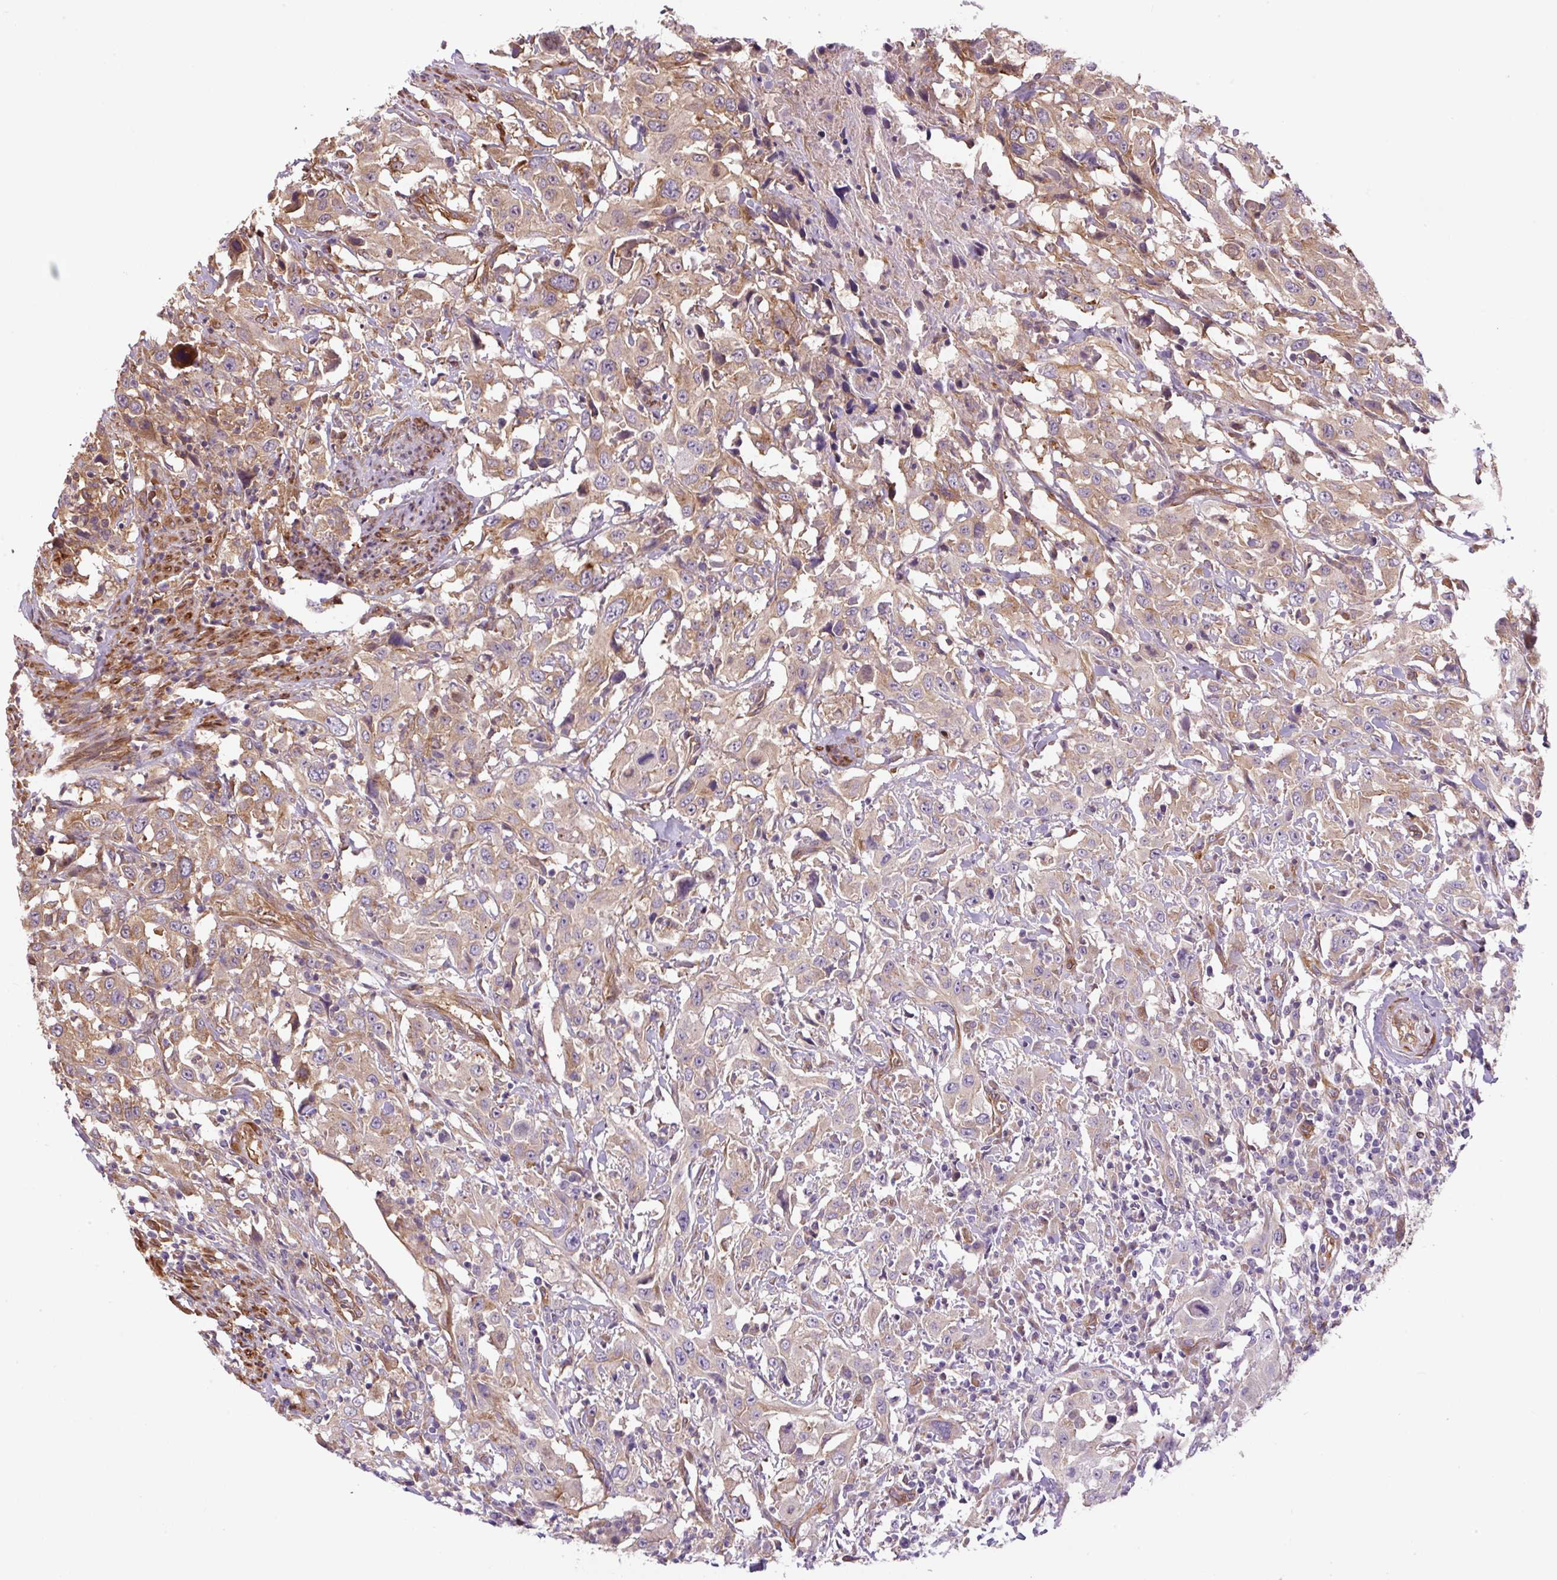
{"staining": {"intensity": "moderate", "quantity": "<25%", "location": "cytoplasmic/membranous"}, "tissue": "urothelial cancer", "cell_type": "Tumor cells", "image_type": "cancer", "snomed": [{"axis": "morphology", "description": "Urothelial carcinoma, High grade"}, {"axis": "topography", "description": "Urinary bladder"}], "caption": "About <25% of tumor cells in human urothelial cancer demonstrate moderate cytoplasmic/membranous protein expression as visualized by brown immunohistochemical staining.", "gene": "SEPTIN10", "patient": {"sex": "male", "age": 61}}